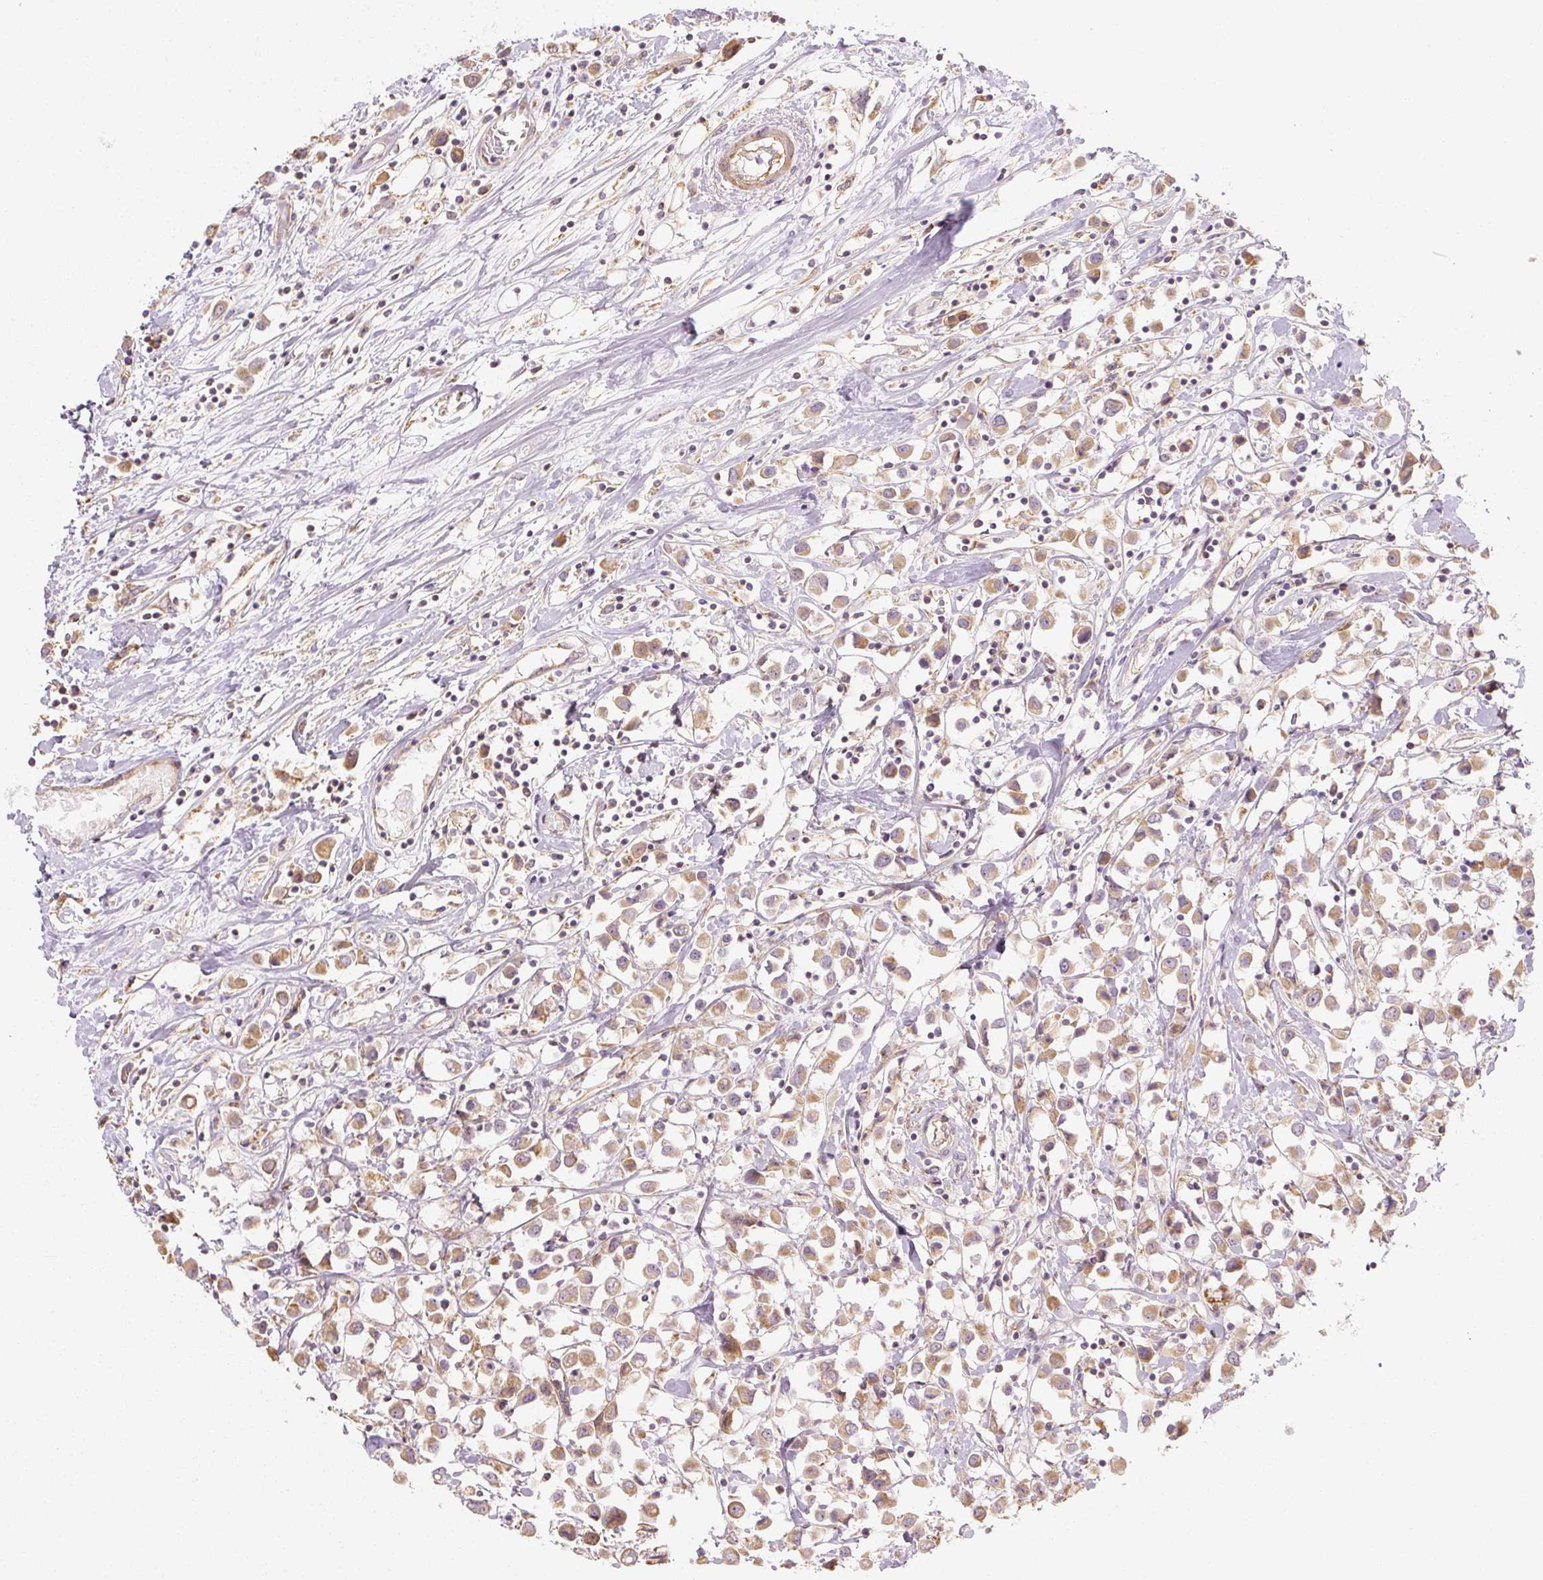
{"staining": {"intensity": "moderate", "quantity": ">75%", "location": "cytoplasmic/membranous"}, "tissue": "breast cancer", "cell_type": "Tumor cells", "image_type": "cancer", "snomed": [{"axis": "morphology", "description": "Duct carcinoma"}, {"axis": "topography", "description": "Breast"}], "caption": "Tumor cells demonstrate medium levels of moderate cytoplasmic/membranous positivity in about >75% of cells in human breast infiltrating ductal carcinoma.", "gene": "RB1CC1", "patient": {"sex": "female", "age": 61}}